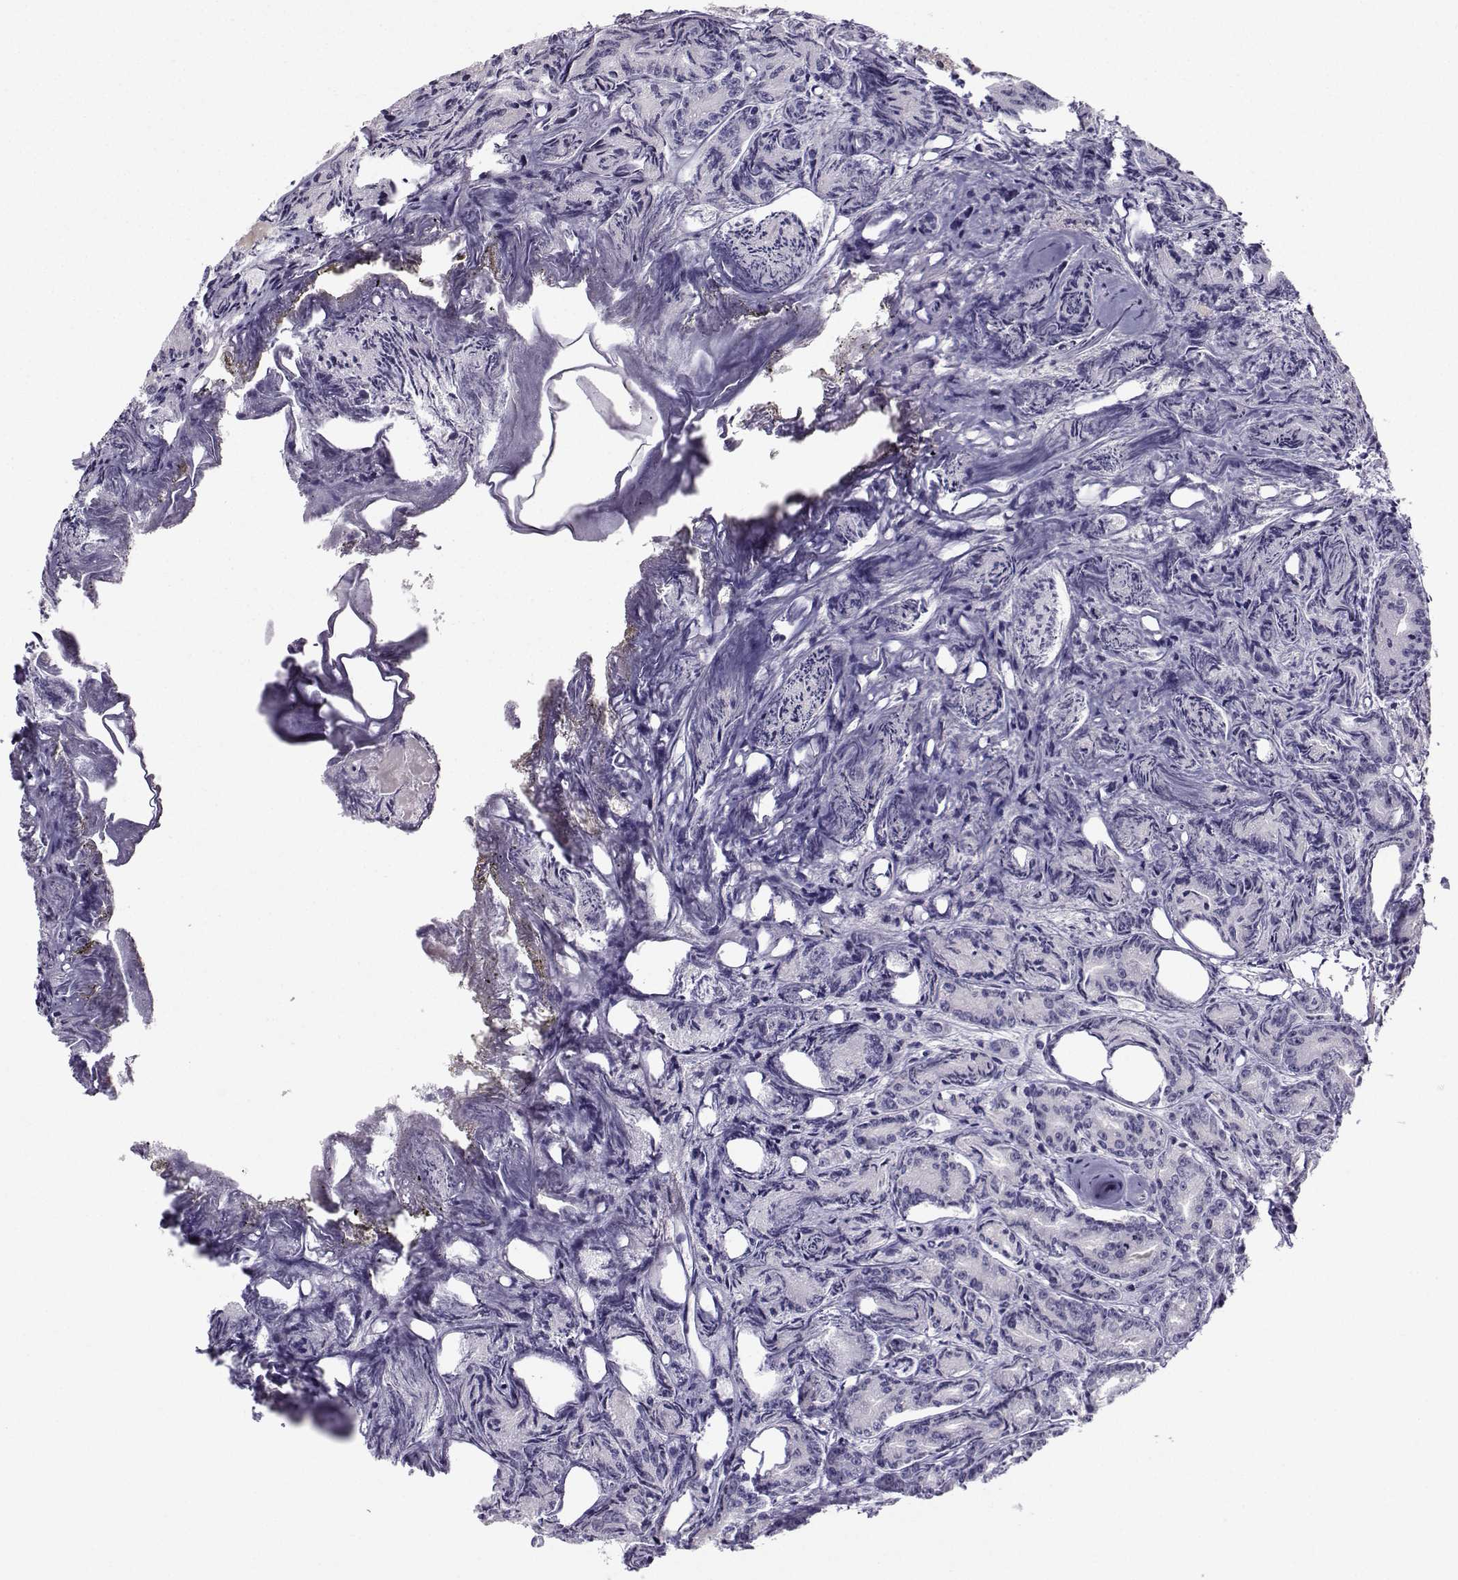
{"staining": {"intensity": "weak", "quantity": "<25%", "location": "cytoplasmic/membranous"}, "tissue": "prostate cancer", "cell_type": "Tumor cells", "image_type": "cancer", "snomed": [{"axis": "morphology", "description": "Adenocarcinoma, Medium grade"}, {"axis": "topography", "description": "Prostate"}], "caption": "Adenocarcinoma (medium-grade) (prostate) stained for a protein using immunohistochemistry exhibits no staining tumor cells.", "gene": "NQO1", "patient": {"sex": "male", "age": 74}}